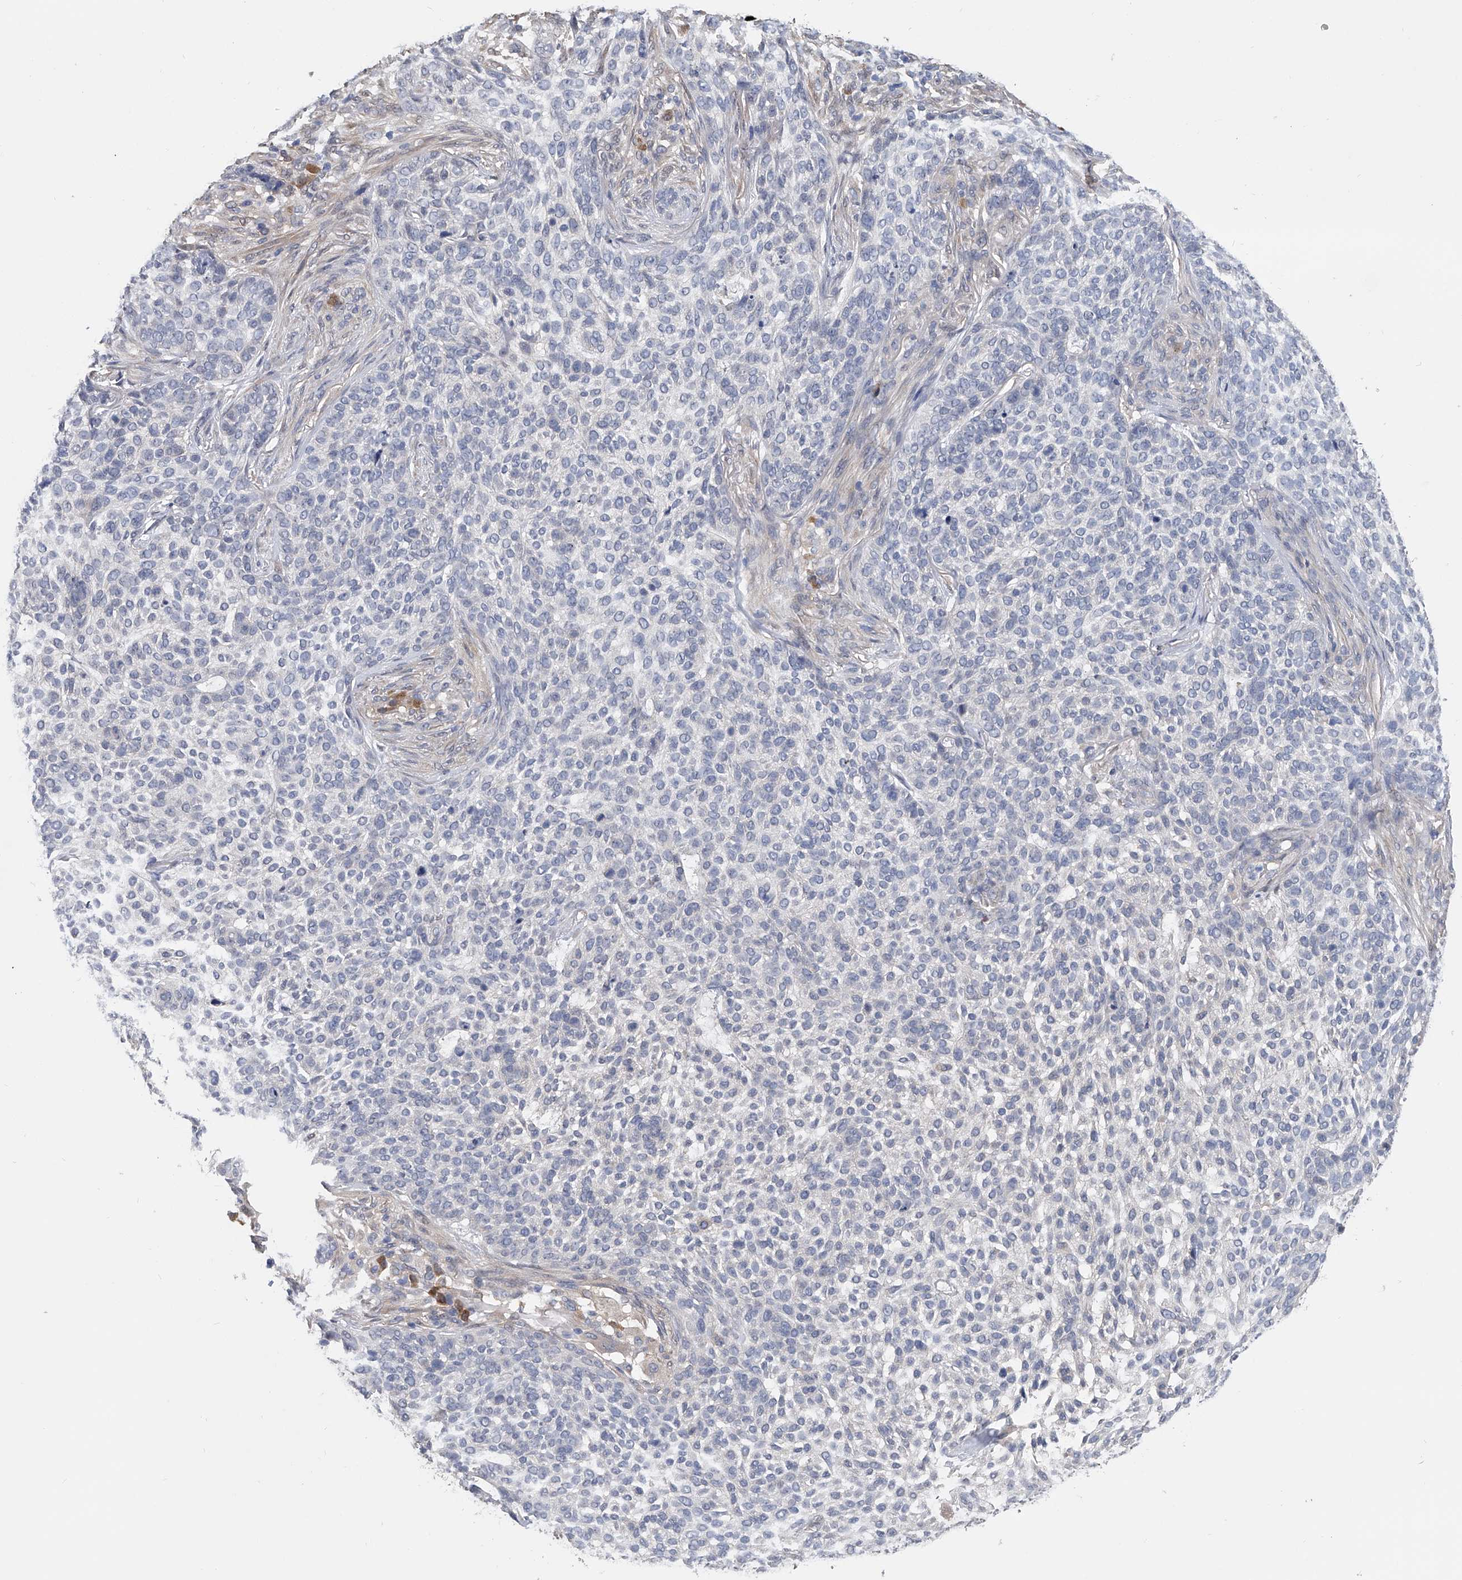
{"staining": {"intensity": "negative", "quantity": "none", "location": "none"}, "tissue": "skin cancer", "cell_type": "Tumor cells", "image_type": "cancer", "snomed": [{"axis": "morphology", "description": "Basal cell carcinoma"}, {"axis": "topography", "description": "Skin"}], "caption": "Skin cancer (basal cell carcinoma) was stained to show a protein in brown. There is no significant staining in tumor cells.", "gene": "PGM3", "patient": {"sex": "female", "age": 64}}